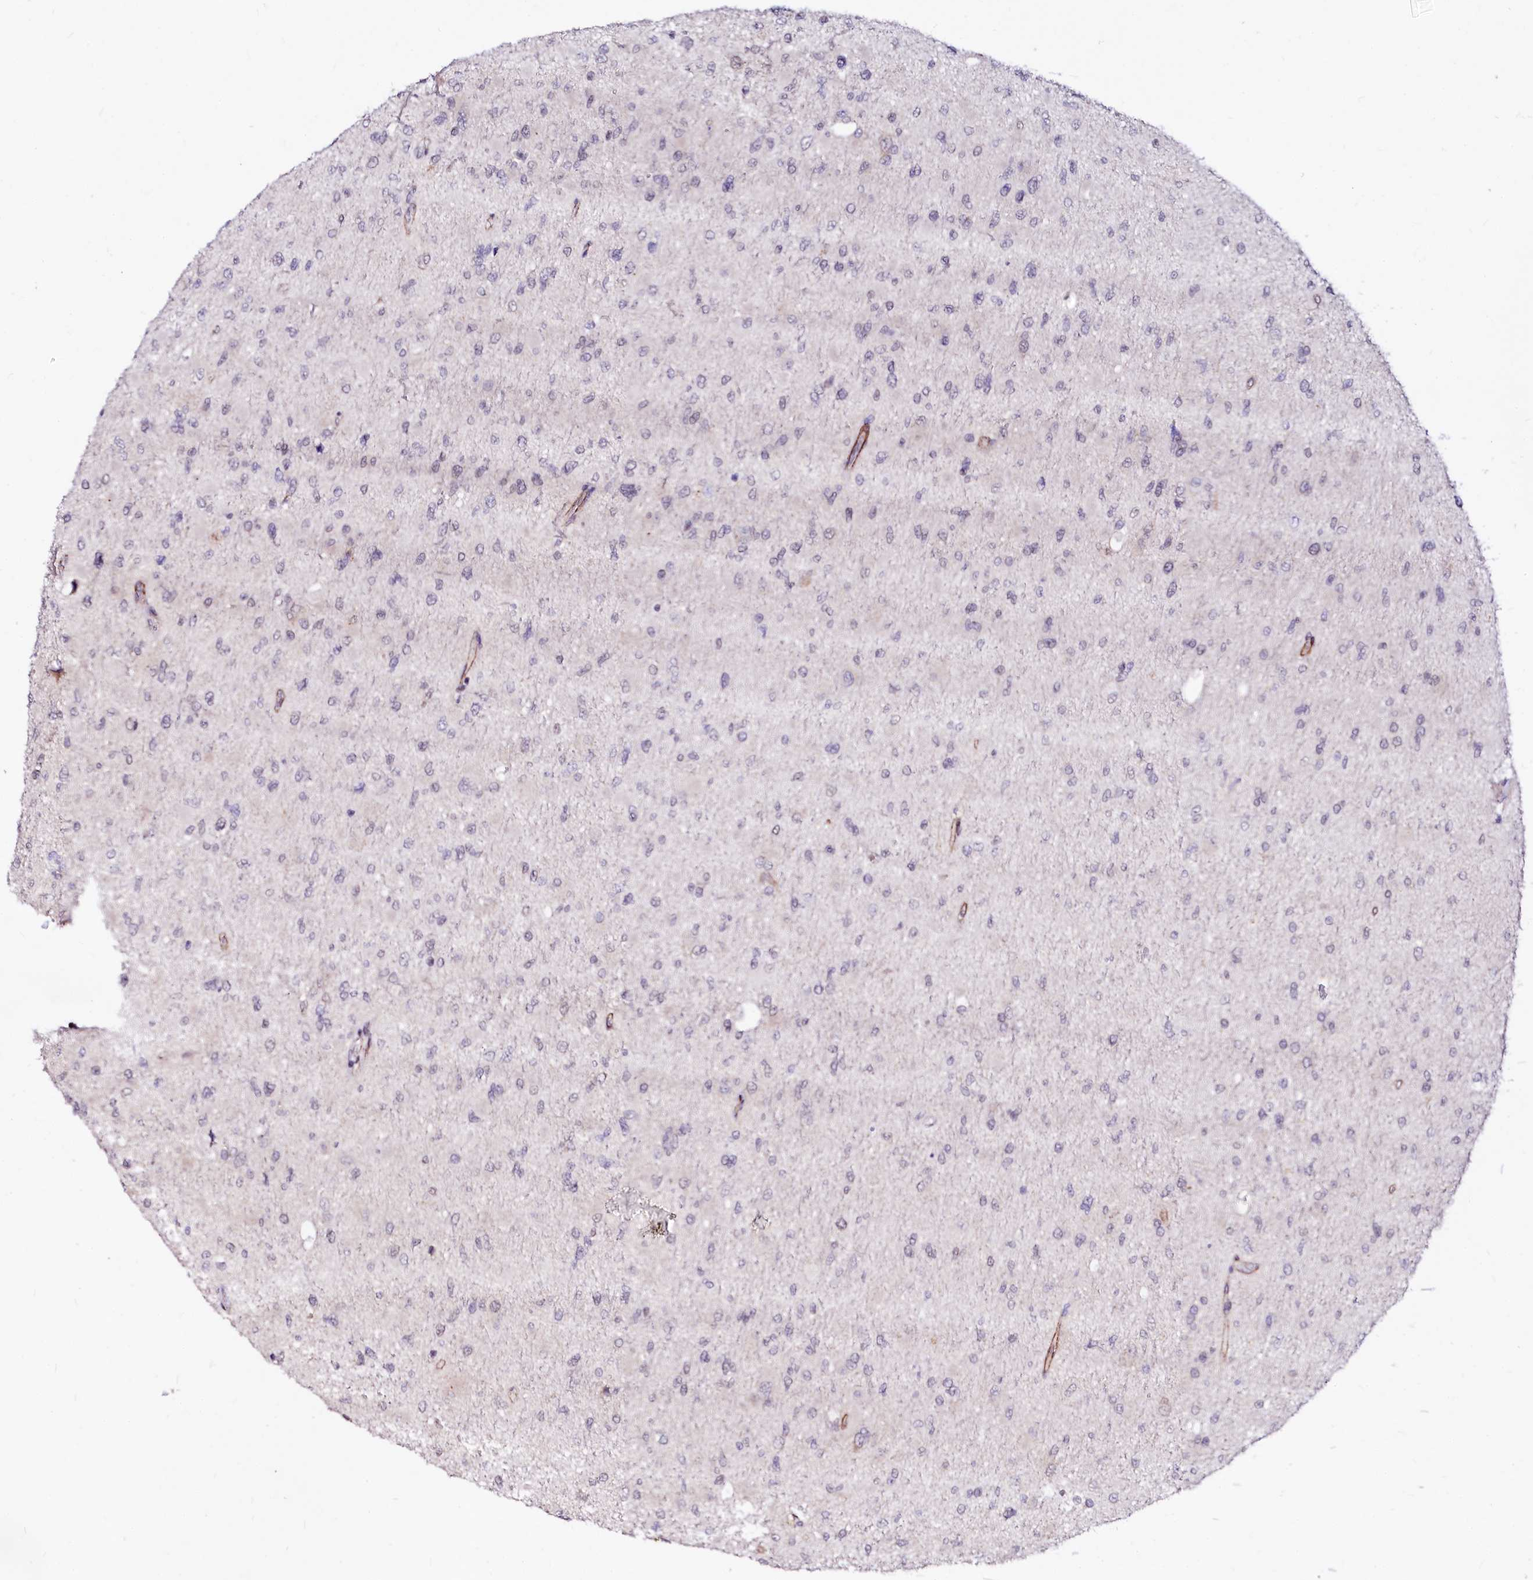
{"staining": {"intensity": "negative", "quantity": "none", "location": "none"}, "tissue": "glioma", "cell_type": "Tumor cells", "image_type": "cancer", "snomed": [{"axis": "morphology", "description": "Glioma, malignant, High grade"}, {"axis": "topography", "description": "Cerebral cortex"}], "caption": "IHC image of neoplastic tissue: human glioma stained with DAB reveals no significant protein staining in tumor cells.", "gene": "GPR176", "patient": {"sex": "female", "age": 36}}